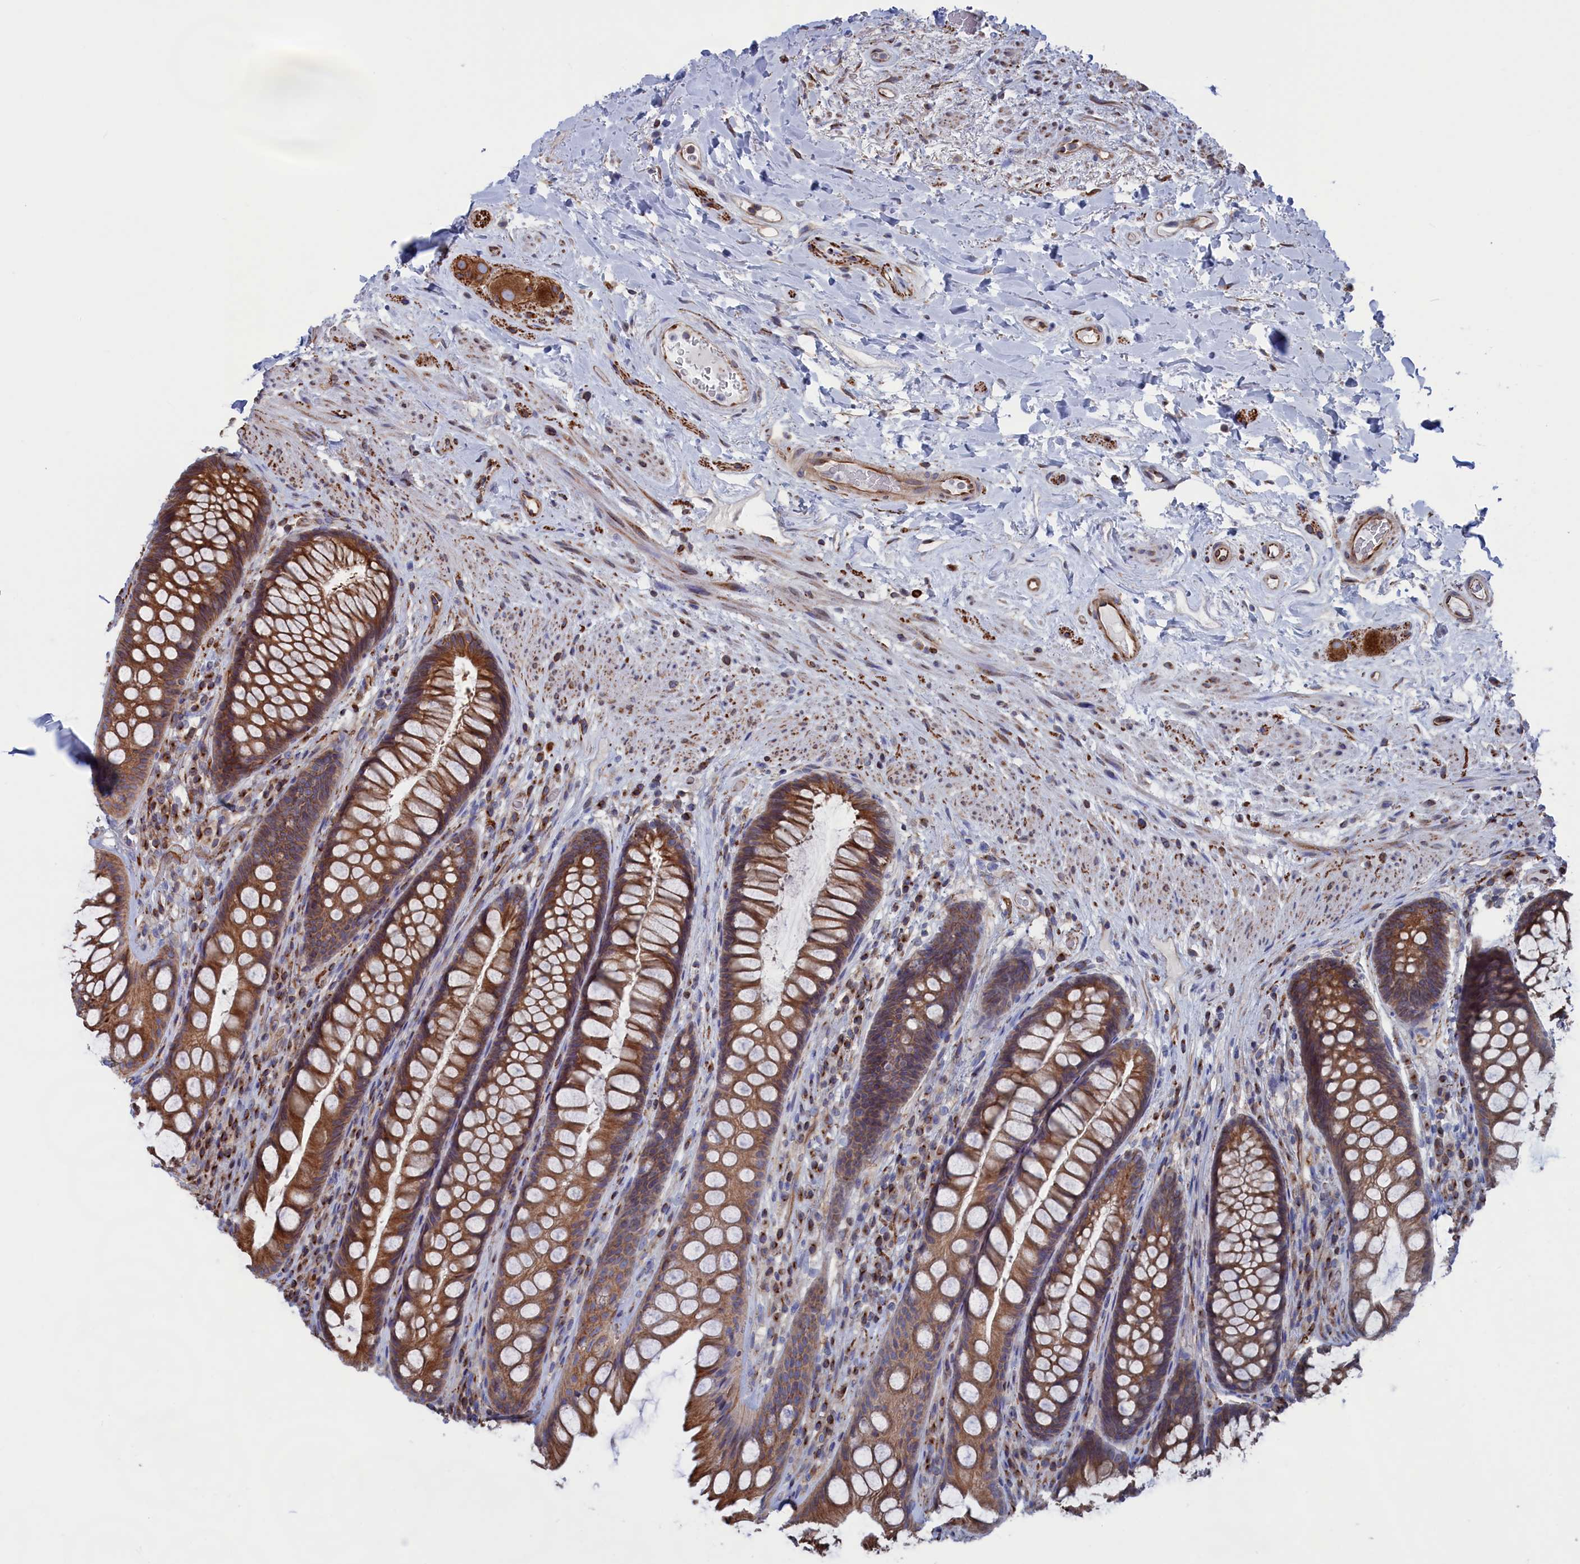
{"staining": {"intensity": "moderate", "quantity": ">75%", "location": "cytoplasmic/membranous"}, "tissue": "rectum", "cell_type": "Glandular cells", "image_type": "normal", "snomed": [{"axis": "morphology", "description": "Normal tissue, NOS"}, {"axis": "topography", "description": "Rectum"}], "caption": "A high-resolution histopathology image shows IHC staining of unremarkable rectum, which exhibits moderate cytoplasmic/membranous staining in approximately >75% of glandular cells. Nuclei are stained in blue.", "gene": "NUTF2", "patient": {"sex": "male", "age": 74}}